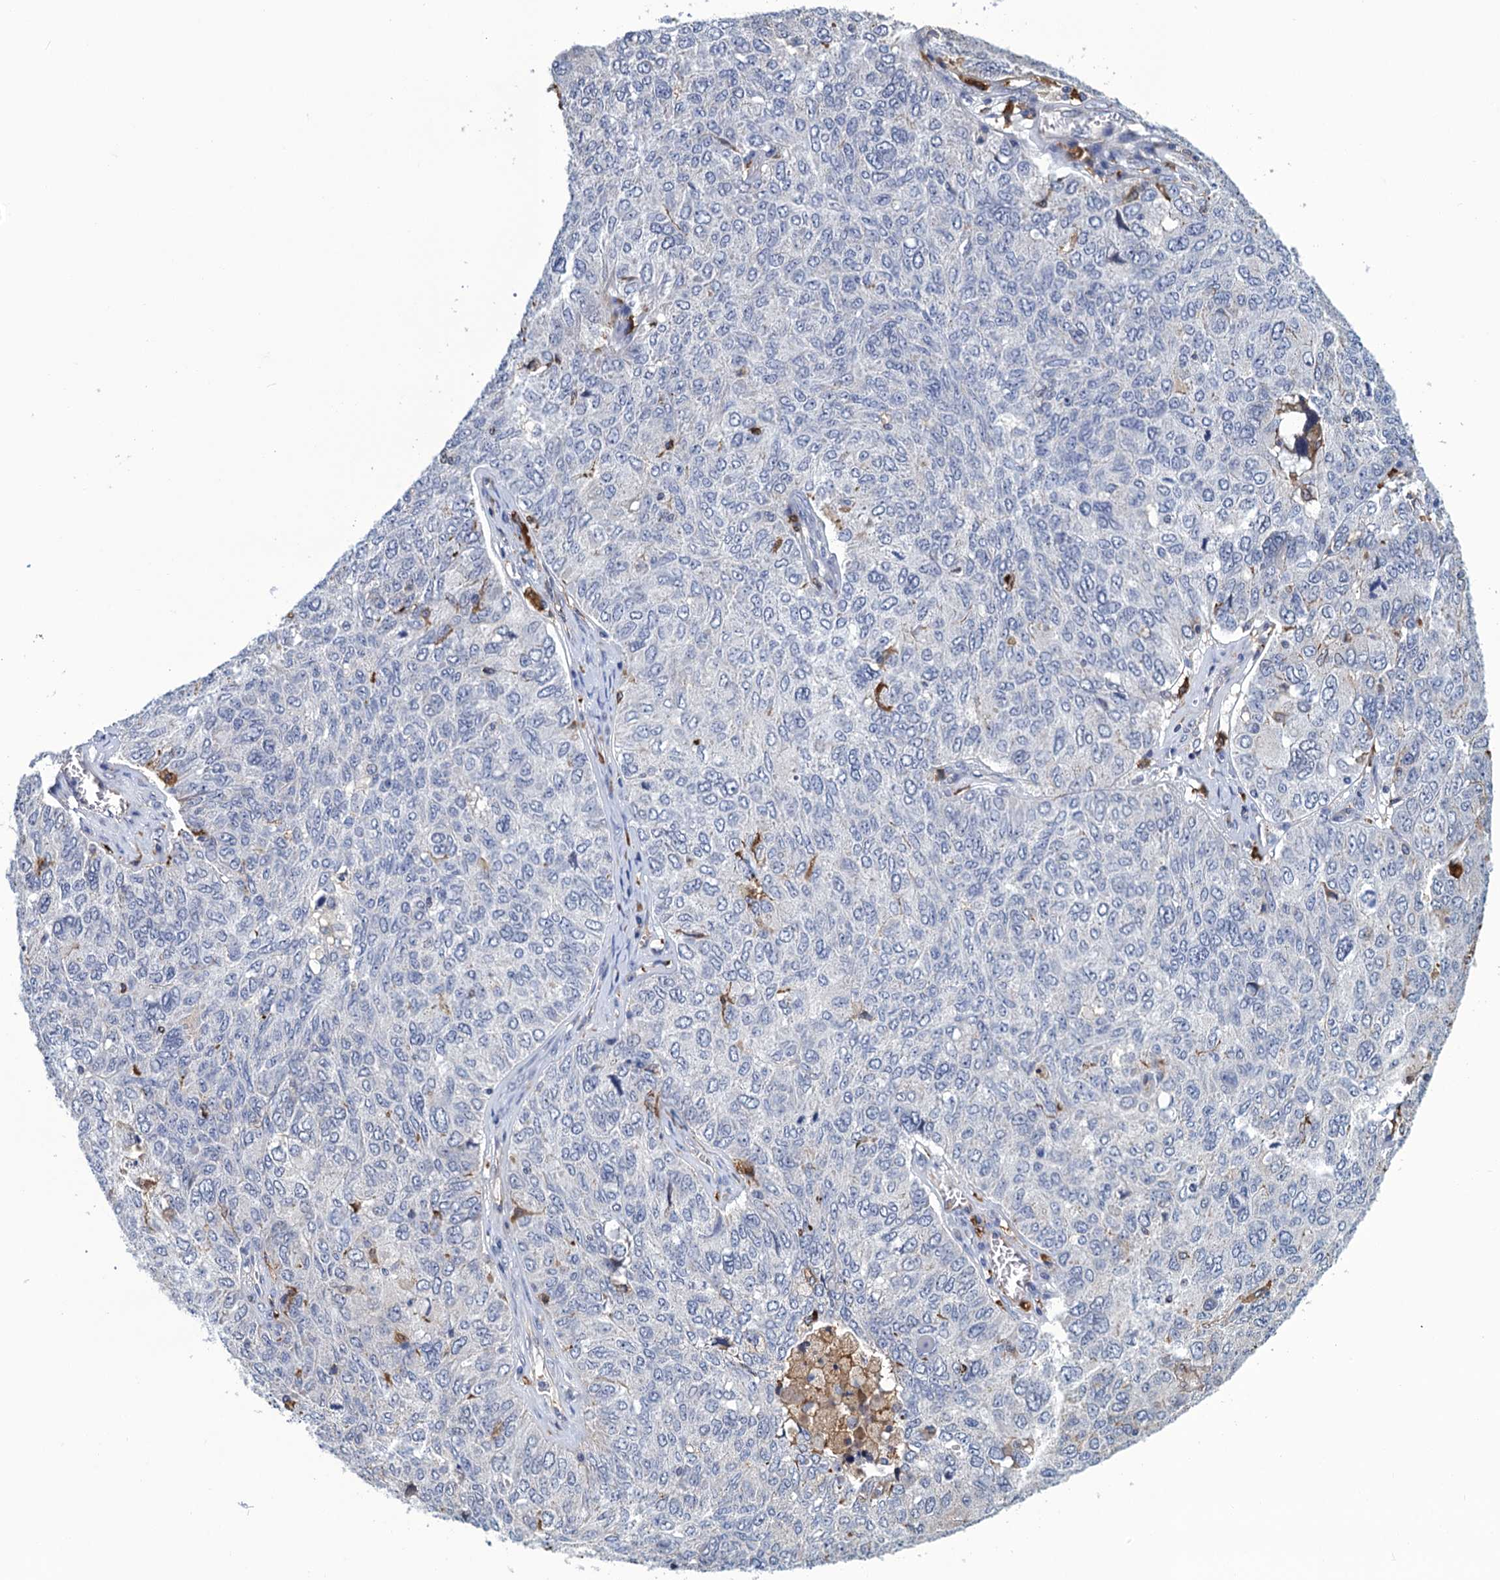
{"staining": {"intensity": "negative", "quantity": "none", "location": "none"}, "tissue": "ovarian cancer", "cell_type": "Tumor cells", "image_type": "cancer", "snomed": [{"axis": "morphology", "description": "Carcinoma, endometroid"}, {"axis": "topography", "description": "Ovary"}], "caption": "Immunohistochemistry (IHC) photomicrograph of human endometroid carcinoma (ovarian) stained for a protein (brown), which demonstrates no positivity in tumor cells.", "gene": "DNHD1", "patient": {"sex": "female", "age": 62}}